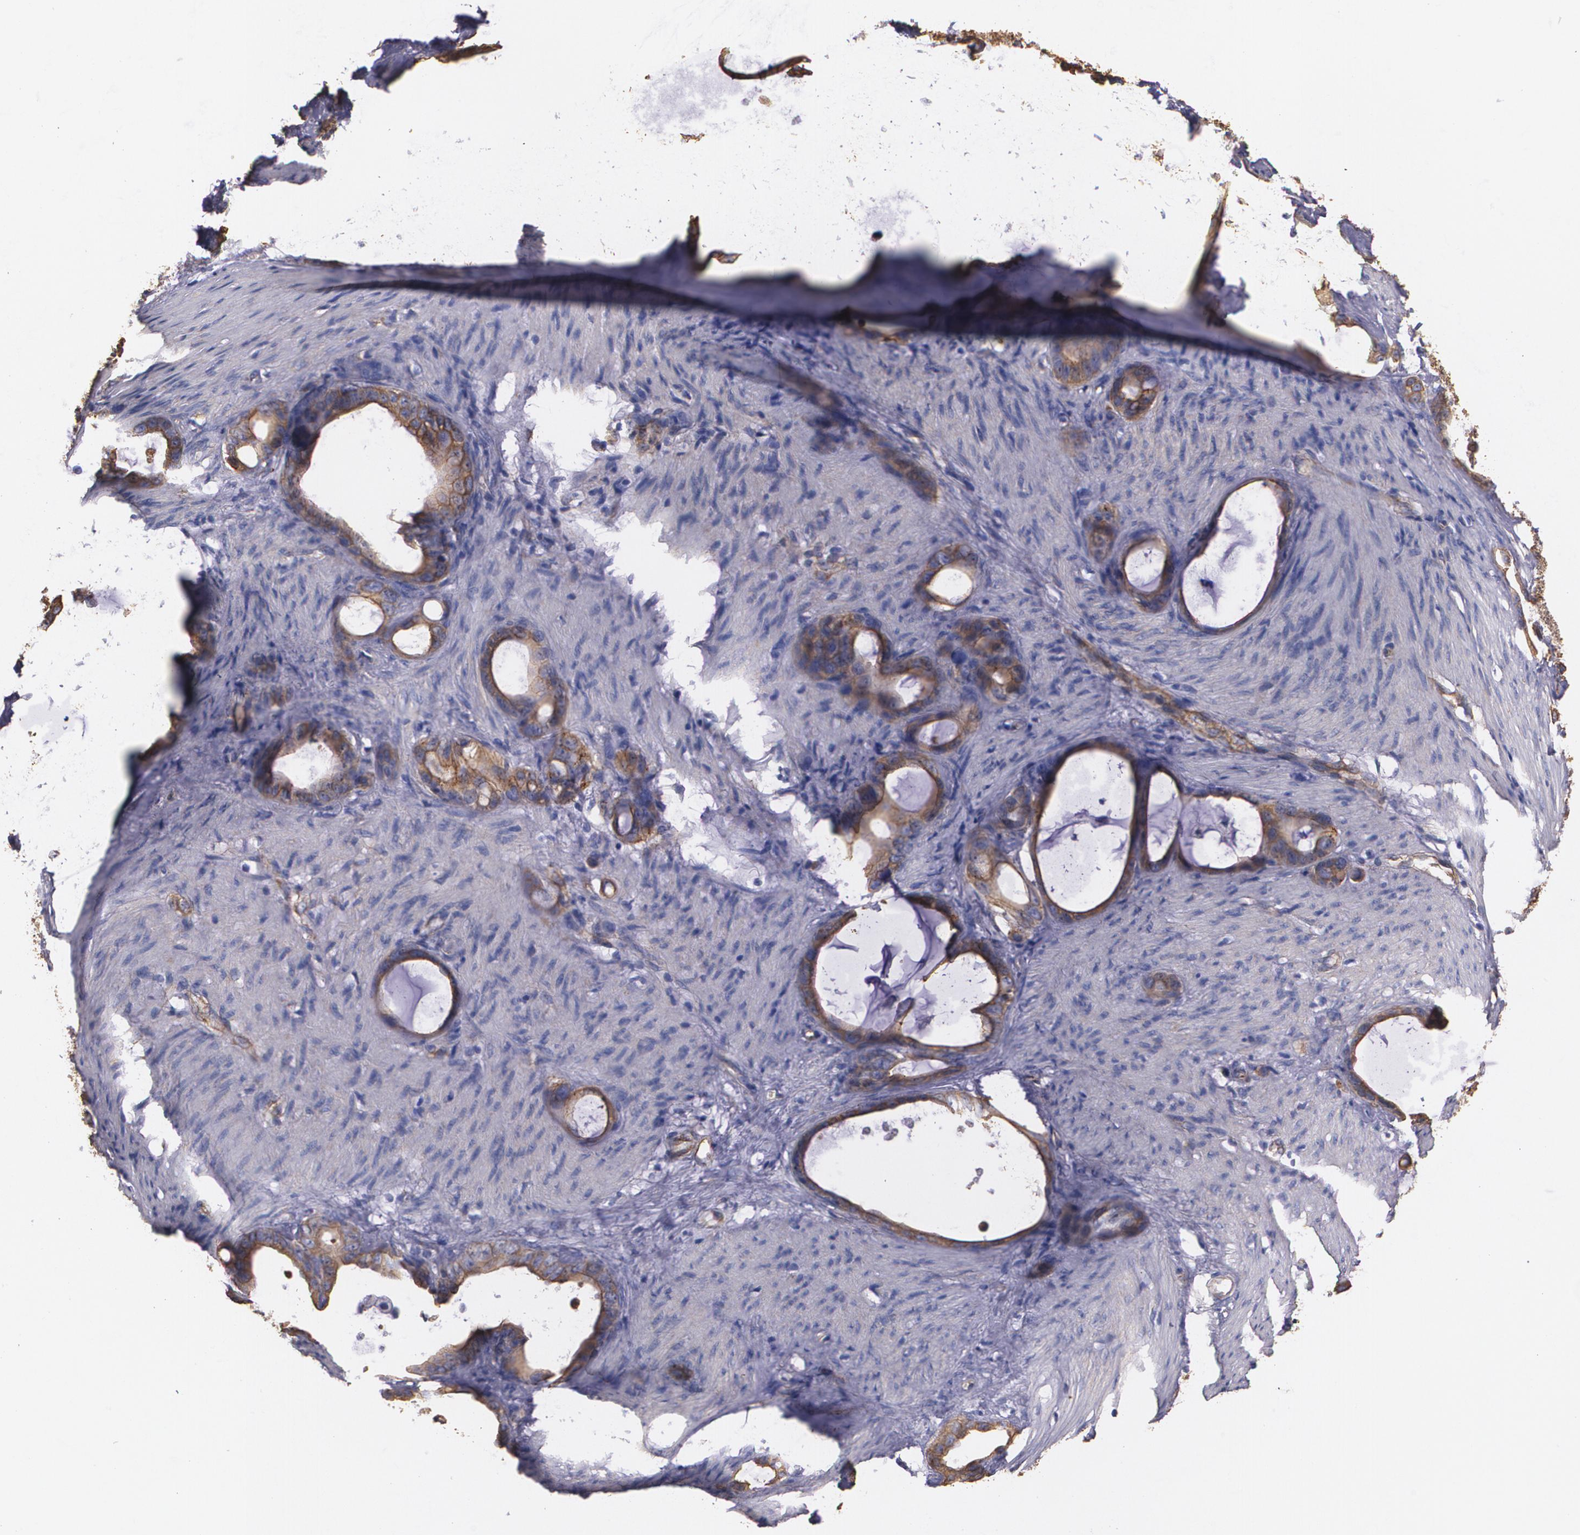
{"staining": {"intensity": "moderate", "quantity": ">75%", "location": "cytoplasmic/membranous"}, "tissue": "stomach cancer", "cell_type": "Tumor cells", "image_type": "cancer", "snomed": [{"axis": "morphology", "description": "Adenocarcinoma, NOS"}, {"axis": "topography", "description": "Stomach"}], "caption": "A micrograph showing moderate cytoplasmic/membranous staining in approximately >75% of tumor cells in stomach adenocarcinoma, as visualized by brown immunohistochemical staining.", "gene": "TJP1", "patient": {"sex": "female", "age": 75}}